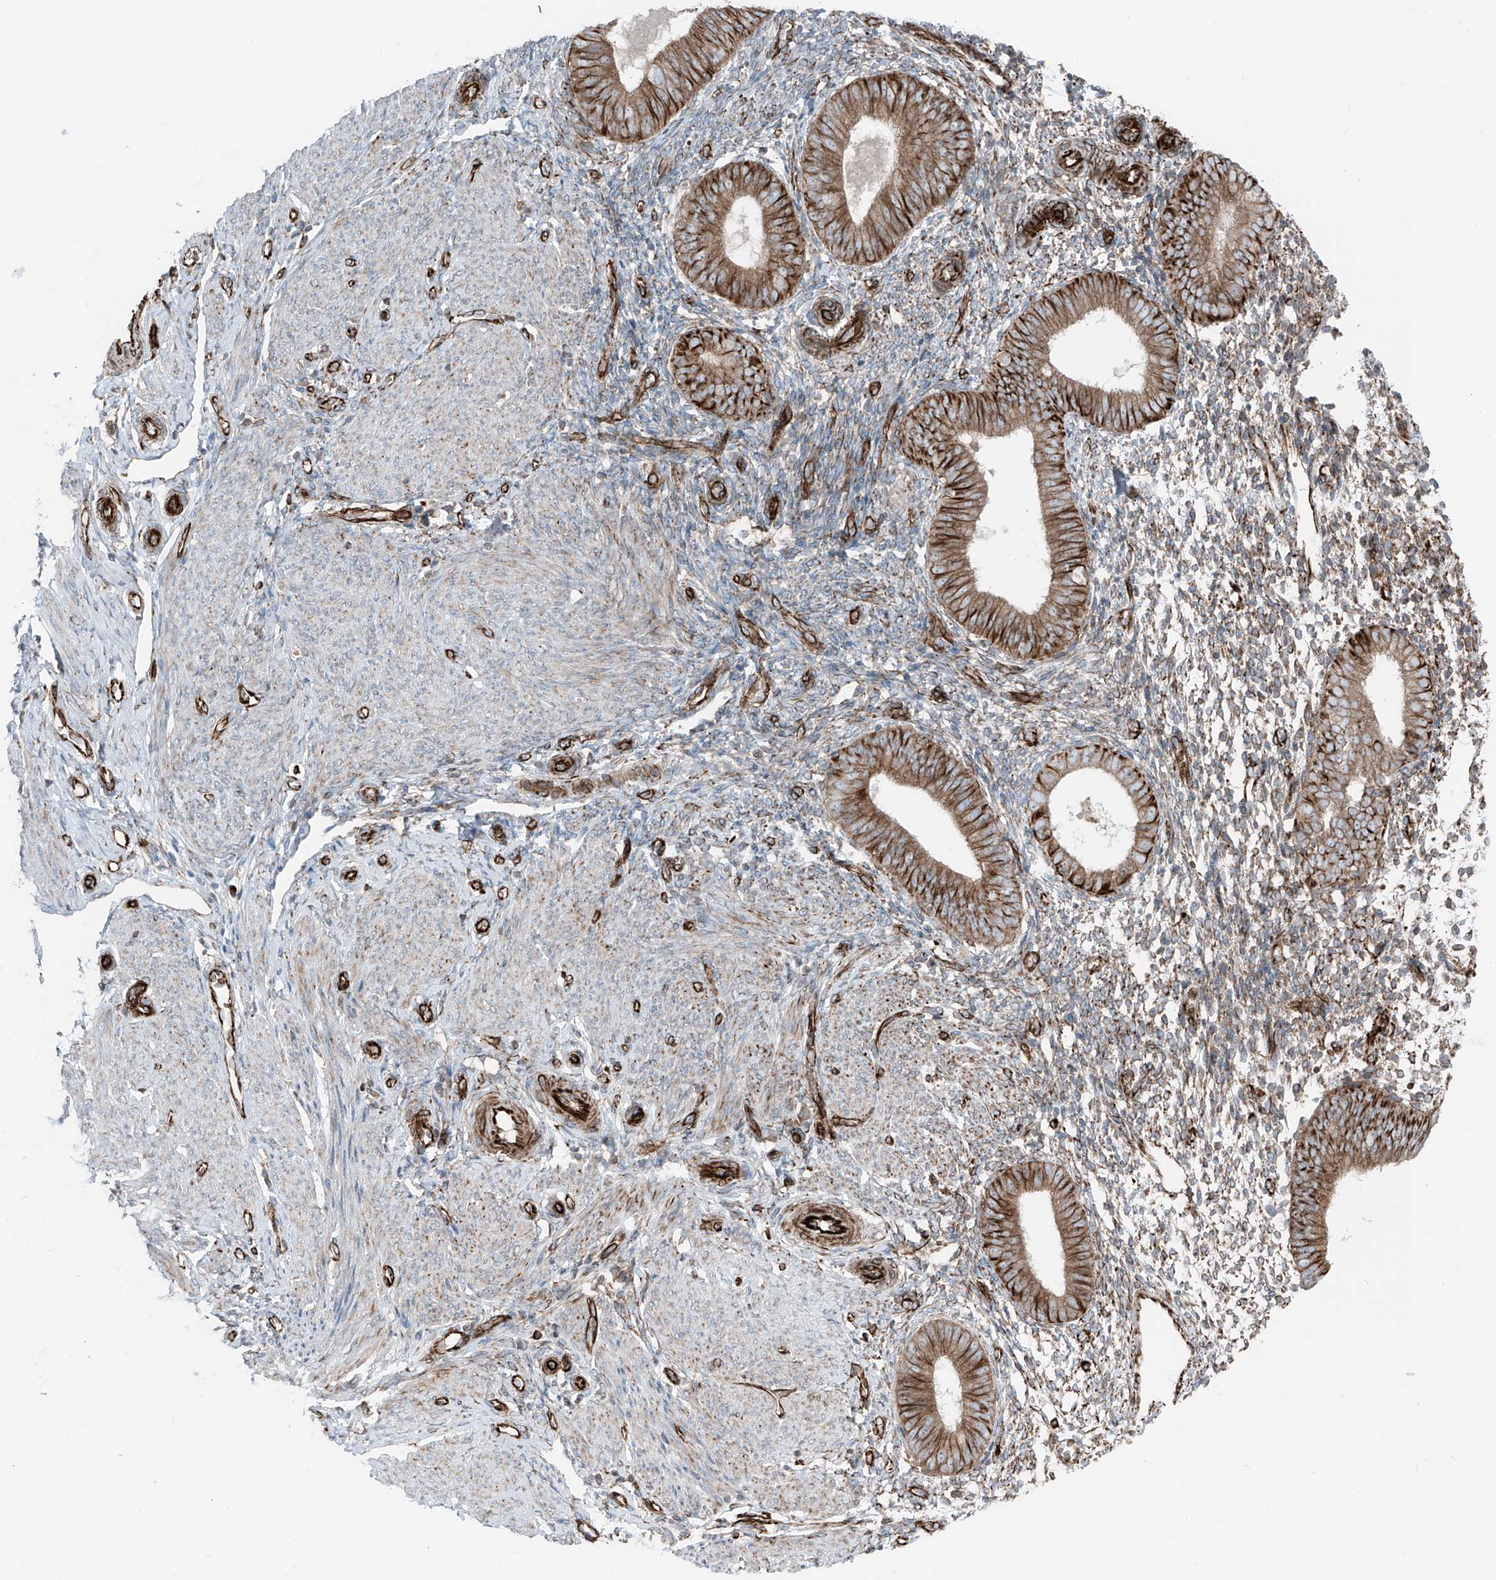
{"staining": {"intensity": "moderate", "quantity": "25%-75%", "location": "cytoplasmic/membranous"}, "tissue": "endometrium", "cell_type": "Cells in endometrial stroma", "image_type": "normal", "snomed": [{"axis": "morphology", "description": "Normal tissue, NOS"}, {"axis": "topography", "description": "Uterus"}, {"axis": "topography", "description": "Endometrium"}], "caption": "Immunohistochemical staining of unremarkable human endometrium demonstrates 25%-75% levels of moderate cytoplasmic/membranous protein positivity in approximately 25%-75% of cells in endometrial stroma. (DAB (3,3'-diaminobenzidine) IHC with brightfield microscopy, high magnification).", "gene": "ERLEC1", "patient": {"sex": "female", "age": 48}}